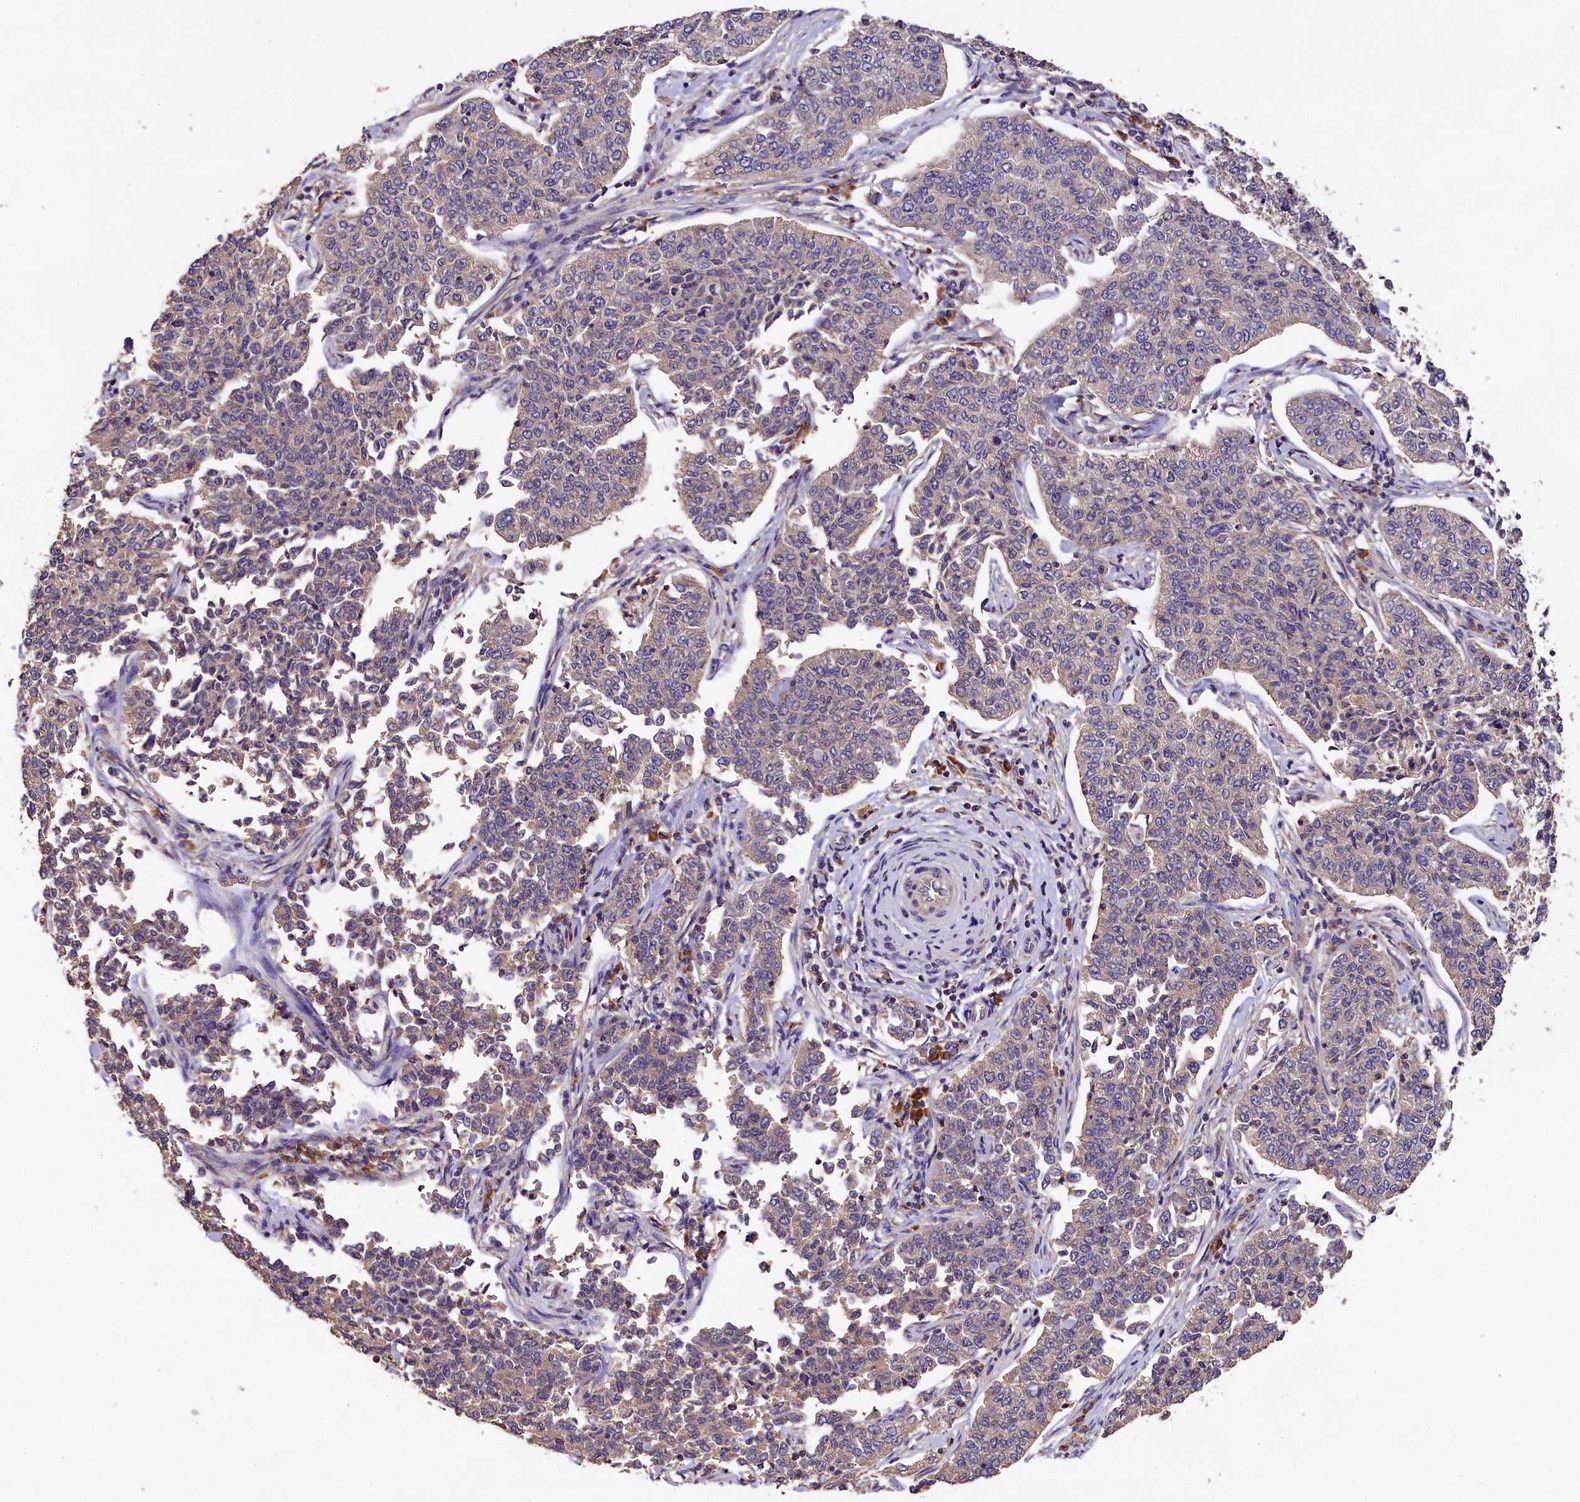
{"staining": {"intensity": "weak", "quantity": "25%-75%", "location": "cytoplasmic/membranous"}, "tissue": "cervical cancer", "cell_type": "Tumor cells", "image_type": "cancer", "snomed": [{"axis": "morphology", "description": "Squamous cell carcinoma, NOS"}, {"axis": "topography", "description": "Cervix"}], "caption": "A histopathology image showing weak cytoplasmic/membranous expression in about 25%-75% of tumor cells in cervical cancer (squamous cell carcinoma), as visualized by brown immunohistochemical staining.", "gene": "ENKD1", "patient": {"sex": "female", "age": 35}}